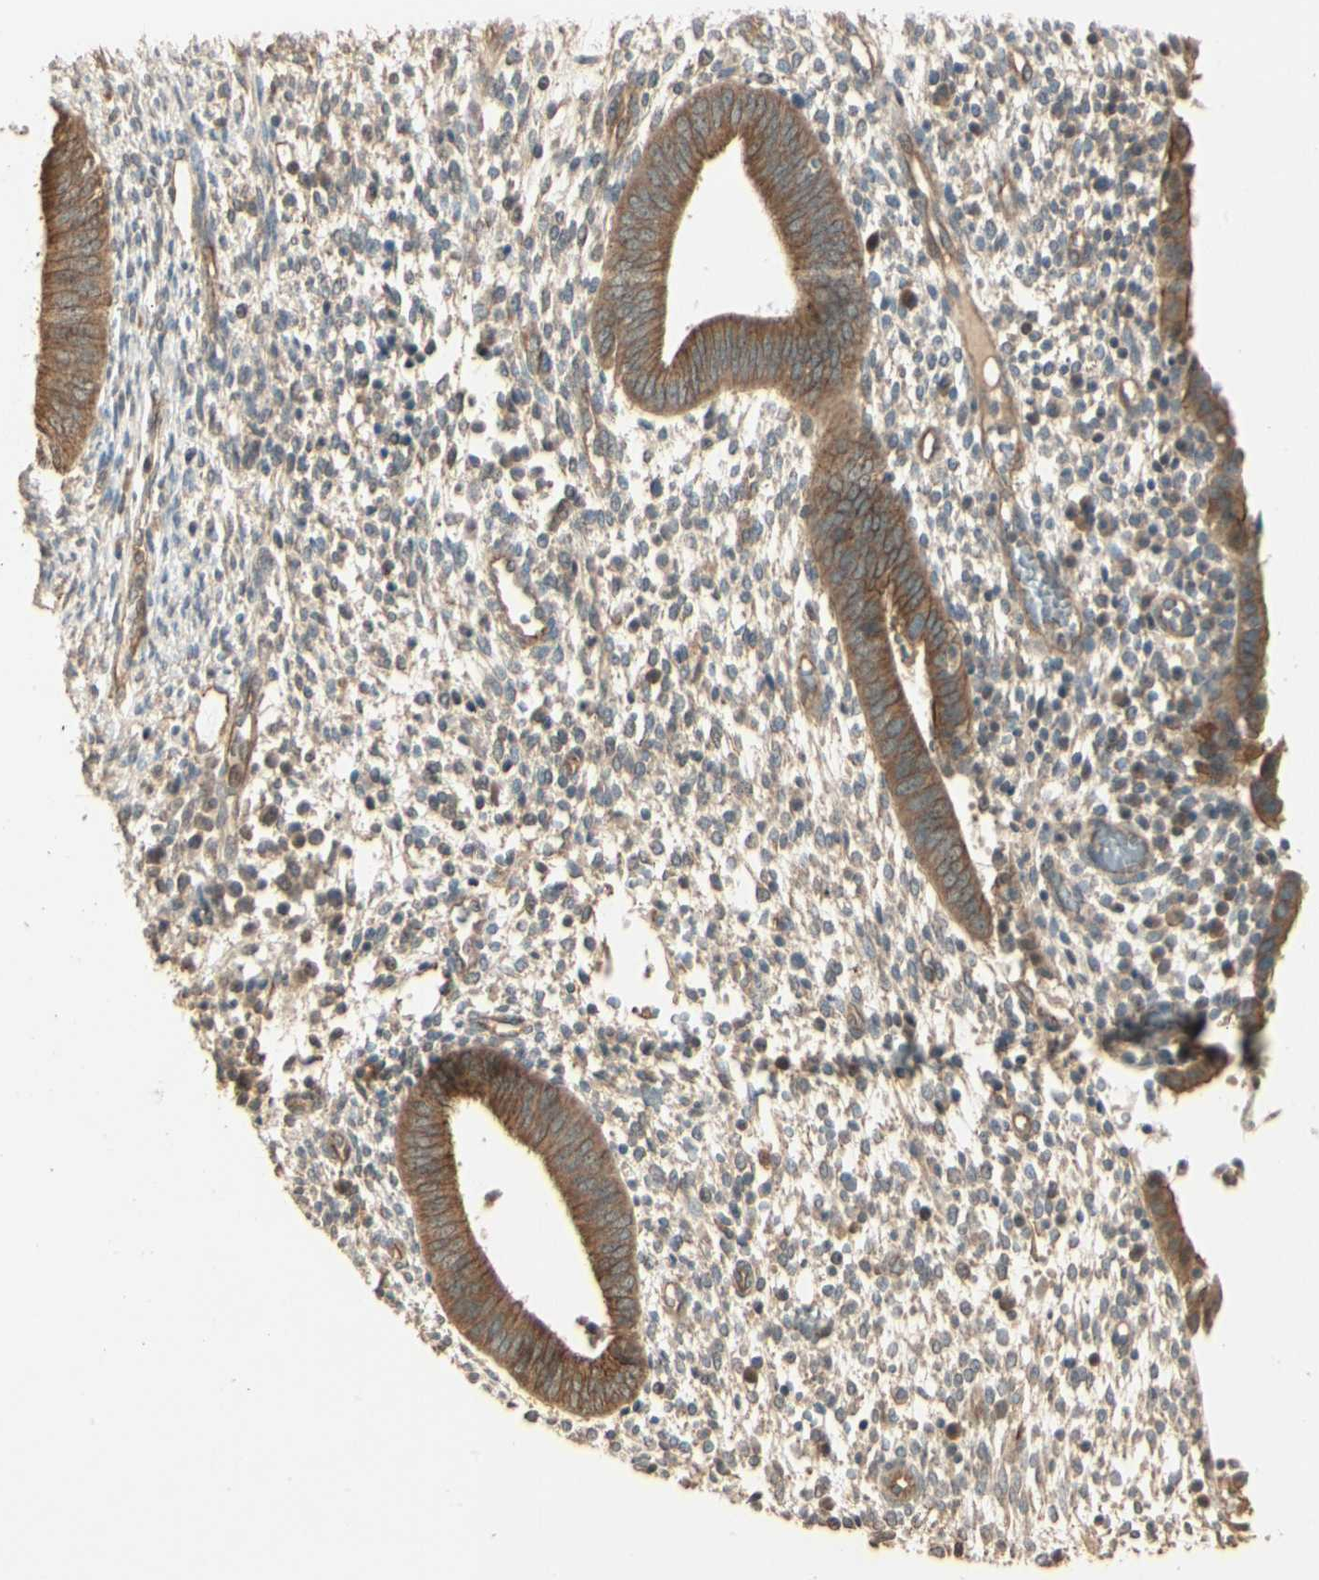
{"staining": {"intensity": "negative", "quantity": "none", "location": "none"}, "tissue": "endometrium", "cell_type": "Cells in endometrial stroma", "image_type": "normal", "snomed": [{"axis": "morphology", "description": "Normal tissue, NOS"}, {"axis": "topography", "description": "Endometrium"}], "caption": "There is no significant expression in cells in endometrial stroma of endometrium. (DAB IHC with hematoxylin counter stain).", "gene": "RNF180", "patient": {"sex": "female", "age": 35}}